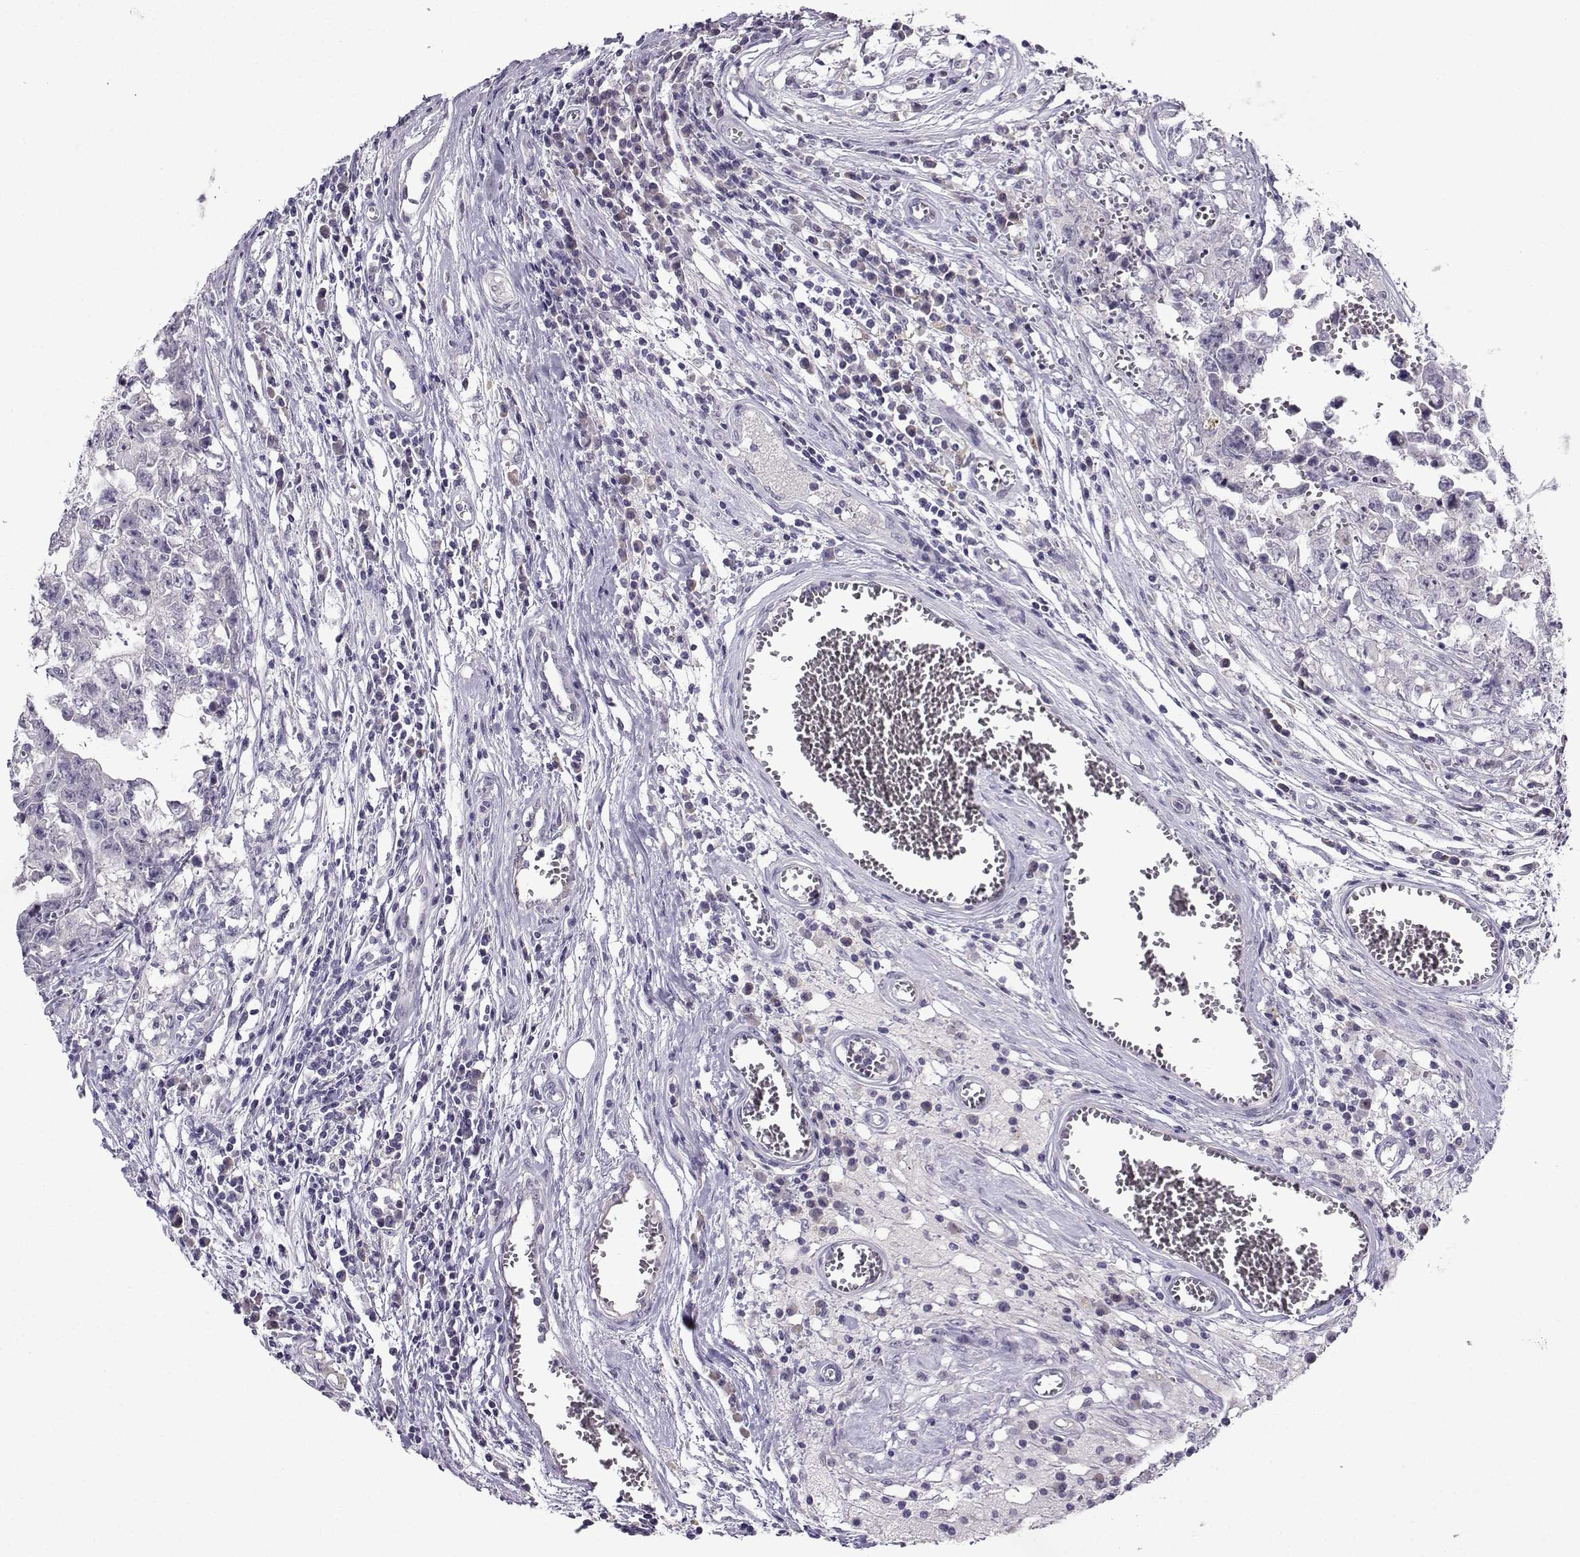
{"staining": {"intensity": "negative", "quantity": "none", "location": "none"}, "tissue": "testis cancer", "cell_type": "Tumor cells", "image_type": "cancer", "snomed": [{"axis": "morphology", "description": "Carcinoma, Embryonal, NOS"}, {"axis": "topography", "description": "Testis"}], "caption": "Tumor cells are negative for brown protein staining in testis cancer.", "gene": "CRYBB1", "patient": {"sex": "male", "age": 36}}